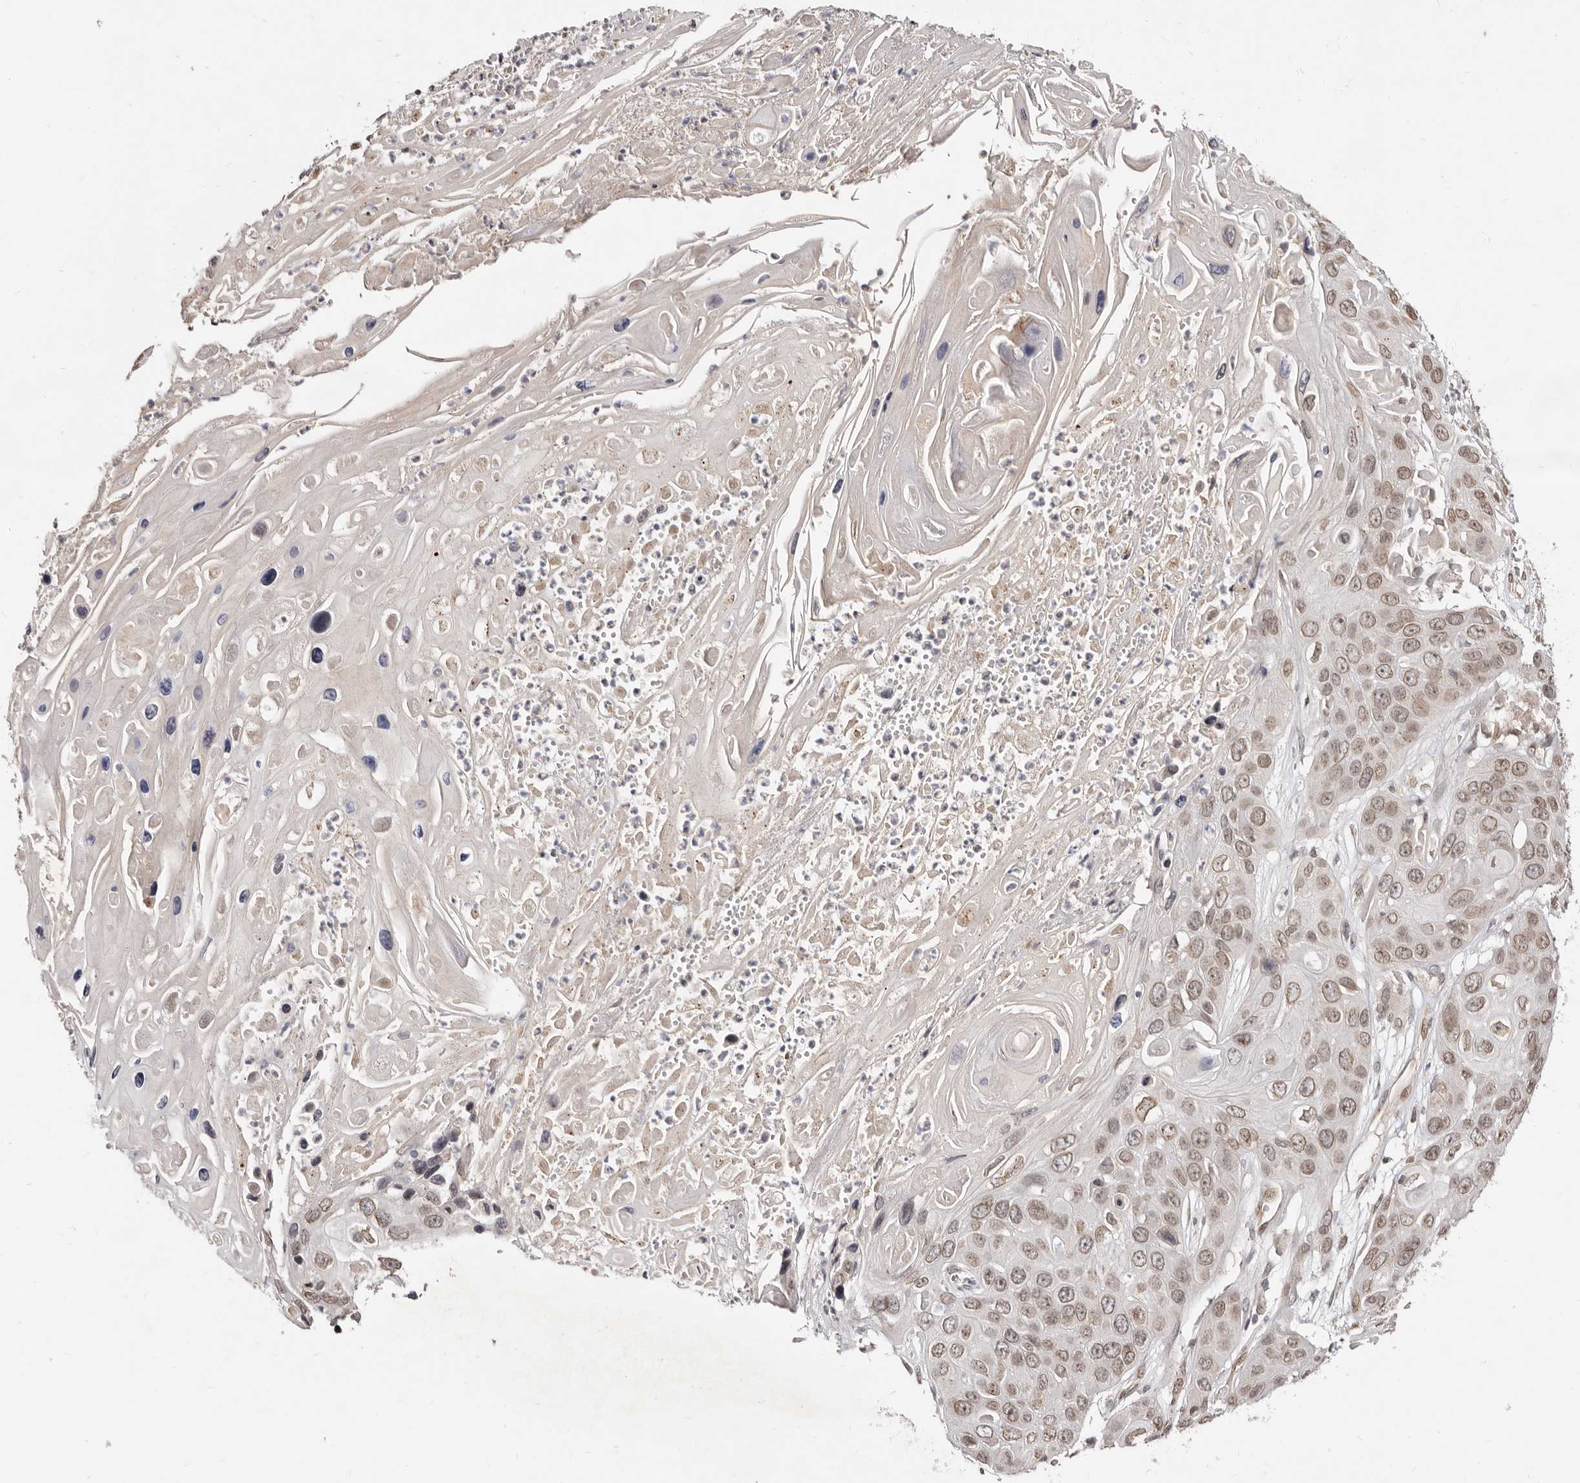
{"staining": {"intensity": "moderate", "quantity": ">75%", "location": "nuclear"}, "tissue": "skin cancer", "cell_type": "Tumor cells", "image_type": "cancer", "snomed": [{"axis": "morphology", "description": "Squamous cell carcinoma, NOS"}, {"axis": "topography", "description": "Skin"}], "caption": "A brown stain highlights moderate nuclear expression of a protein in skin cancer (squamous cell carcinoma) tumor cells.", "gene": "LCORL", "patient": {"sex": "male", "age": 55}}